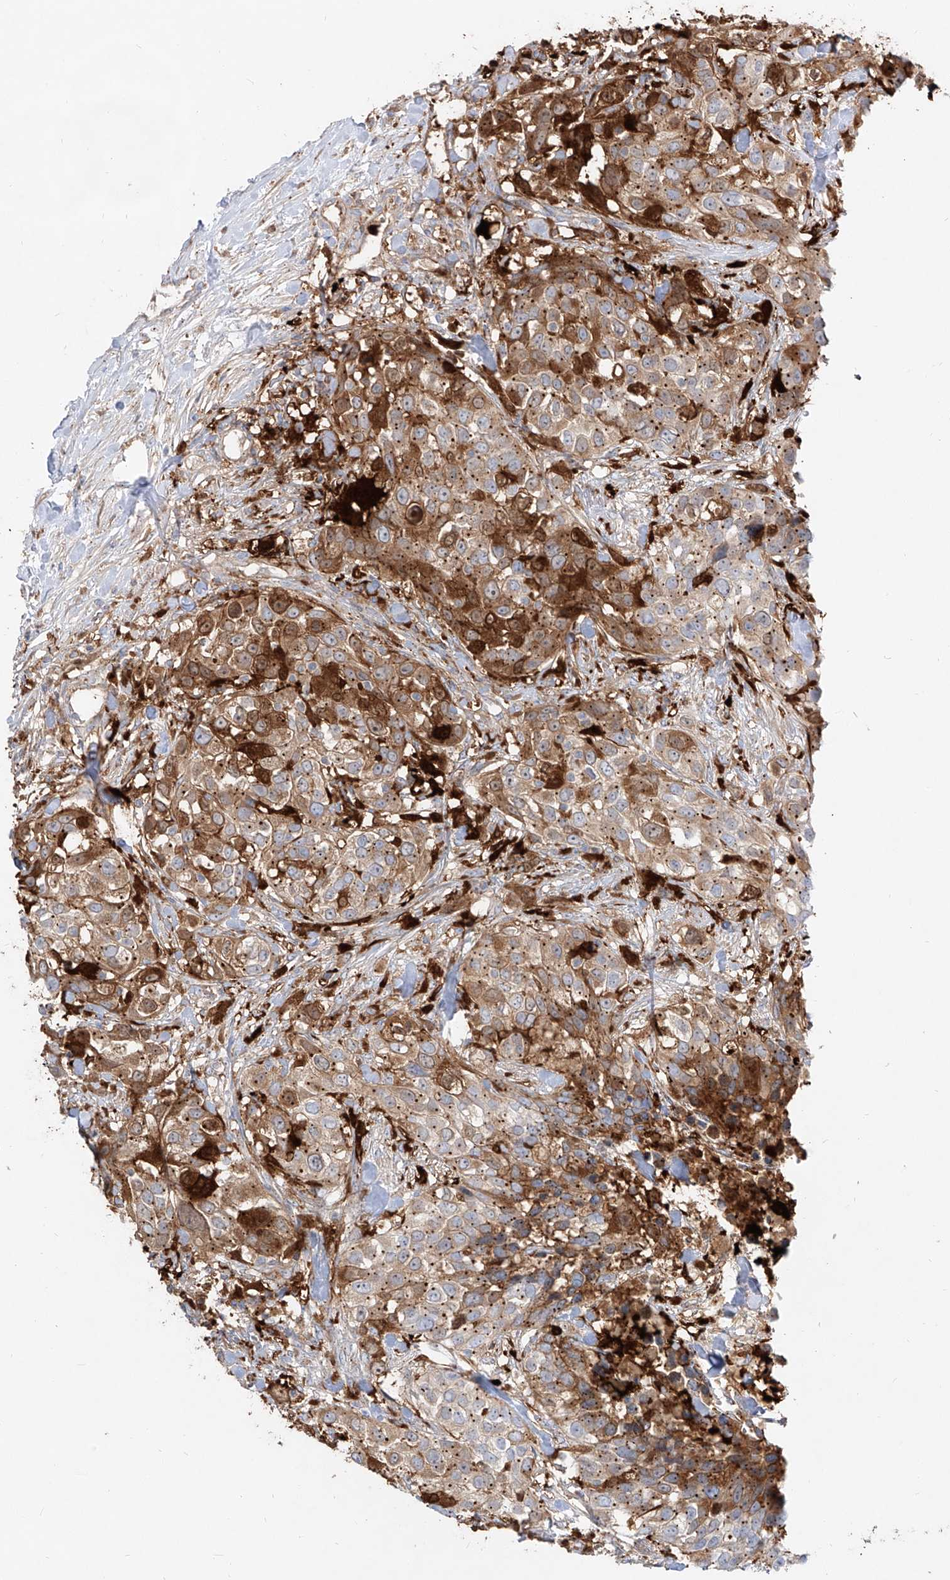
{"staining": {"intensity": "moderate", "quantity": ">75%", "location": "cytoplasmic/membranous"}, "tissue": "urothelial cancer", "cell_type": "Tumor cells", "image_type": "cancer", "snomed": [{"axis": "morphology", "description": "Urothelial carcinoma, High grade"}, {"axis": "topography", "description": "Urinary bladder"}], "caption": "Brown immunohistochemical staining in human urothelial cancer reveals moderate cytoplasmic/membranous positivity in about >75% of tumor cells.", "gene": "KYNU", "patient": {"sex": "female", "age": 80}}